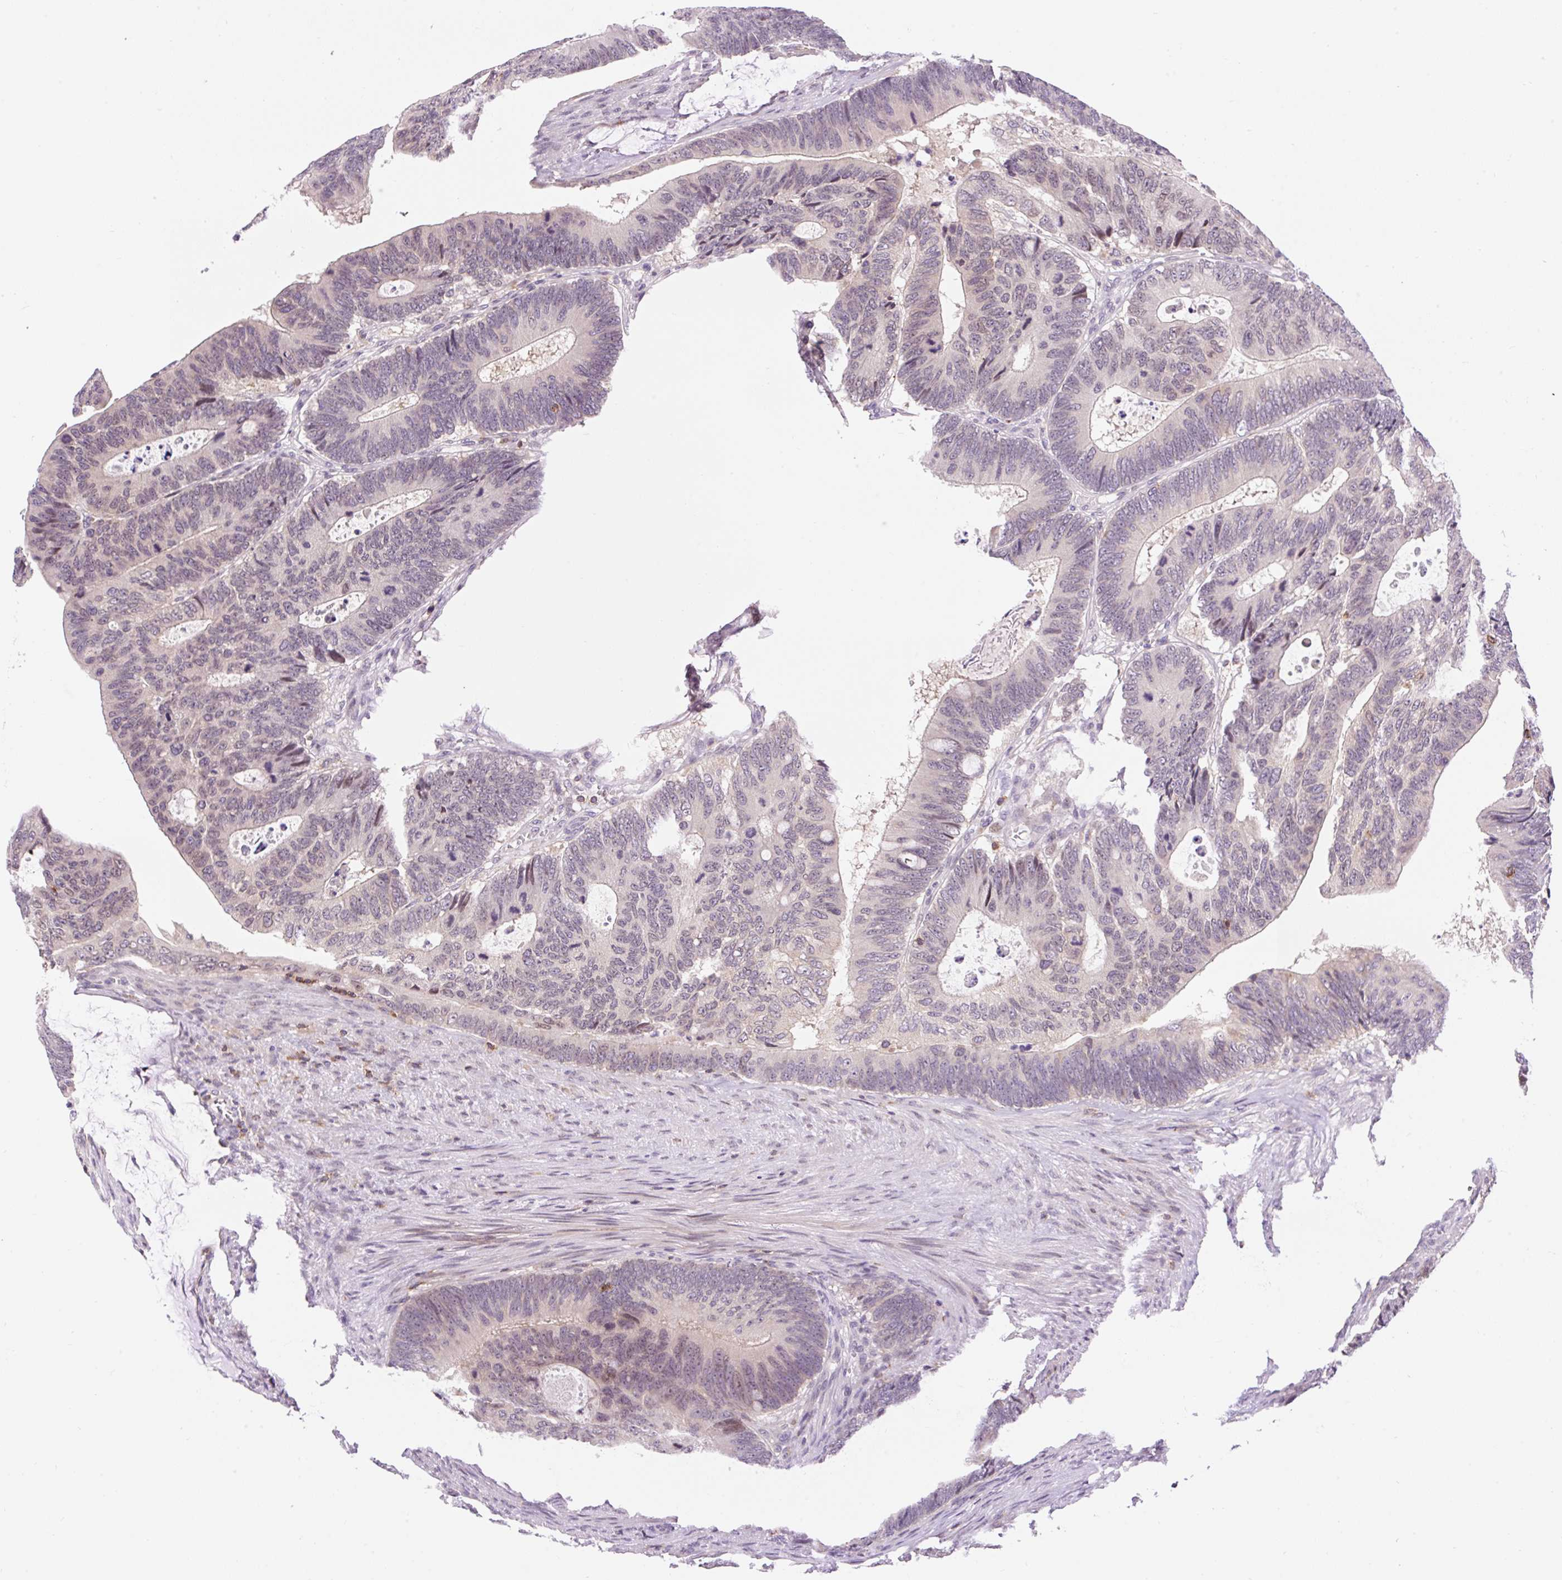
{"staining": {"intensity": "weak", "quantity": "<25%", "location": "nuclear"}, "tissue": "colorectal cancer", "cell_type": "Tumor cells", "image_type": "cancer", "snomed": [{"axis": "morphology", "description": "Adenocarcinoma, NOS"}, {"axis": "topography", "description": "Colon"}], "caption": "This photomicrograph is of colorectal cancer stained with IHC to label a protein in brown with the nuclei are counter-stained blue. There is no staining in tumor cells.", "gene": "CARD11", "patient": {"sex": "male", "age": 62}}